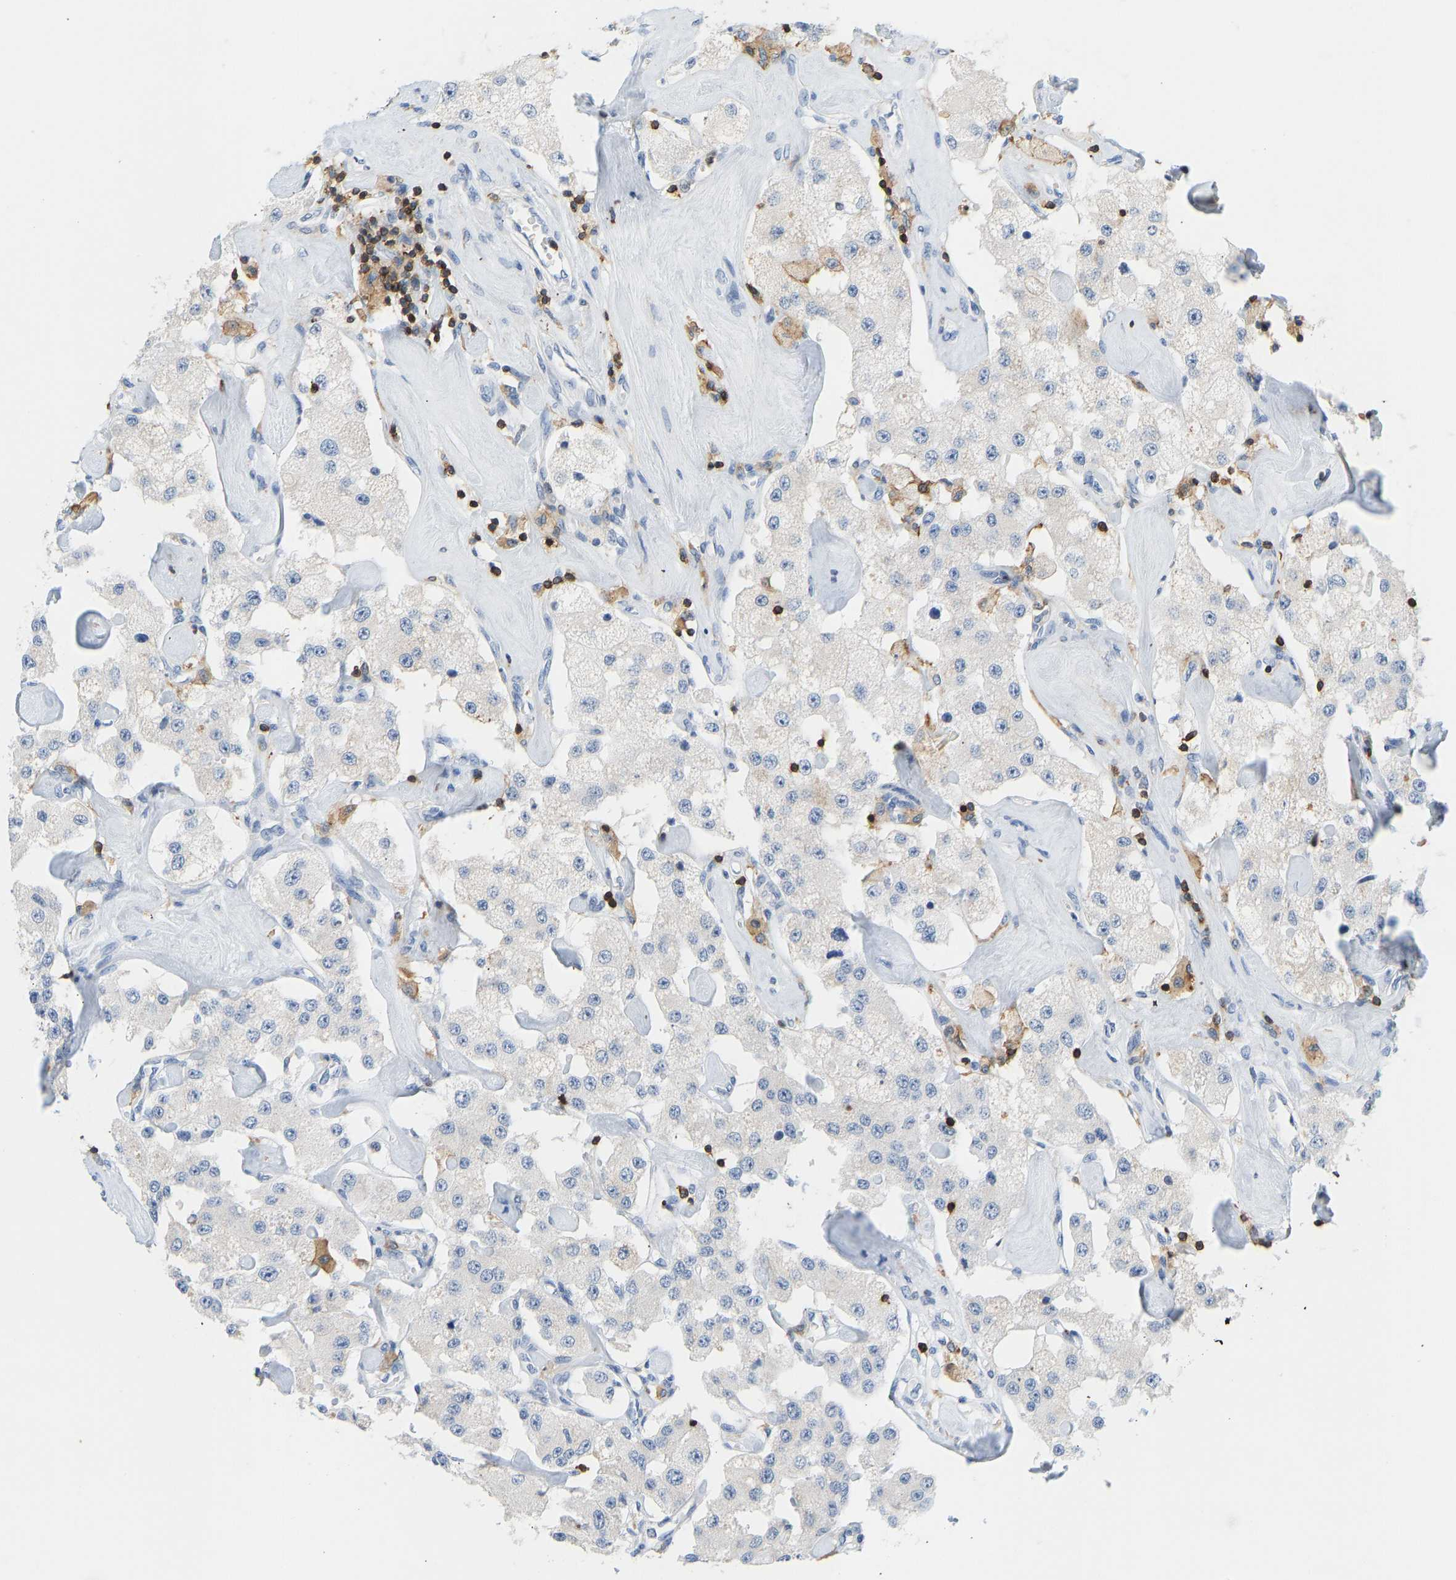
{"staining": {"intensity": "negative", "quantity": "none", "location": "none"}, "tissue": "carcinoid", "cell_type": "Tumor cells", "image_type": "cancer", "snomed": [{"axis": "morphology", "description": "Carcinoid, malignant, NOS"}, {"axis": "topography", "description": "Pancreas"}], "caption": "Protein analysis of carcinoid shows no significant positivity in tumor cells.", "gene": "EVL", "patient": {"sex": "male", "age": 41}}